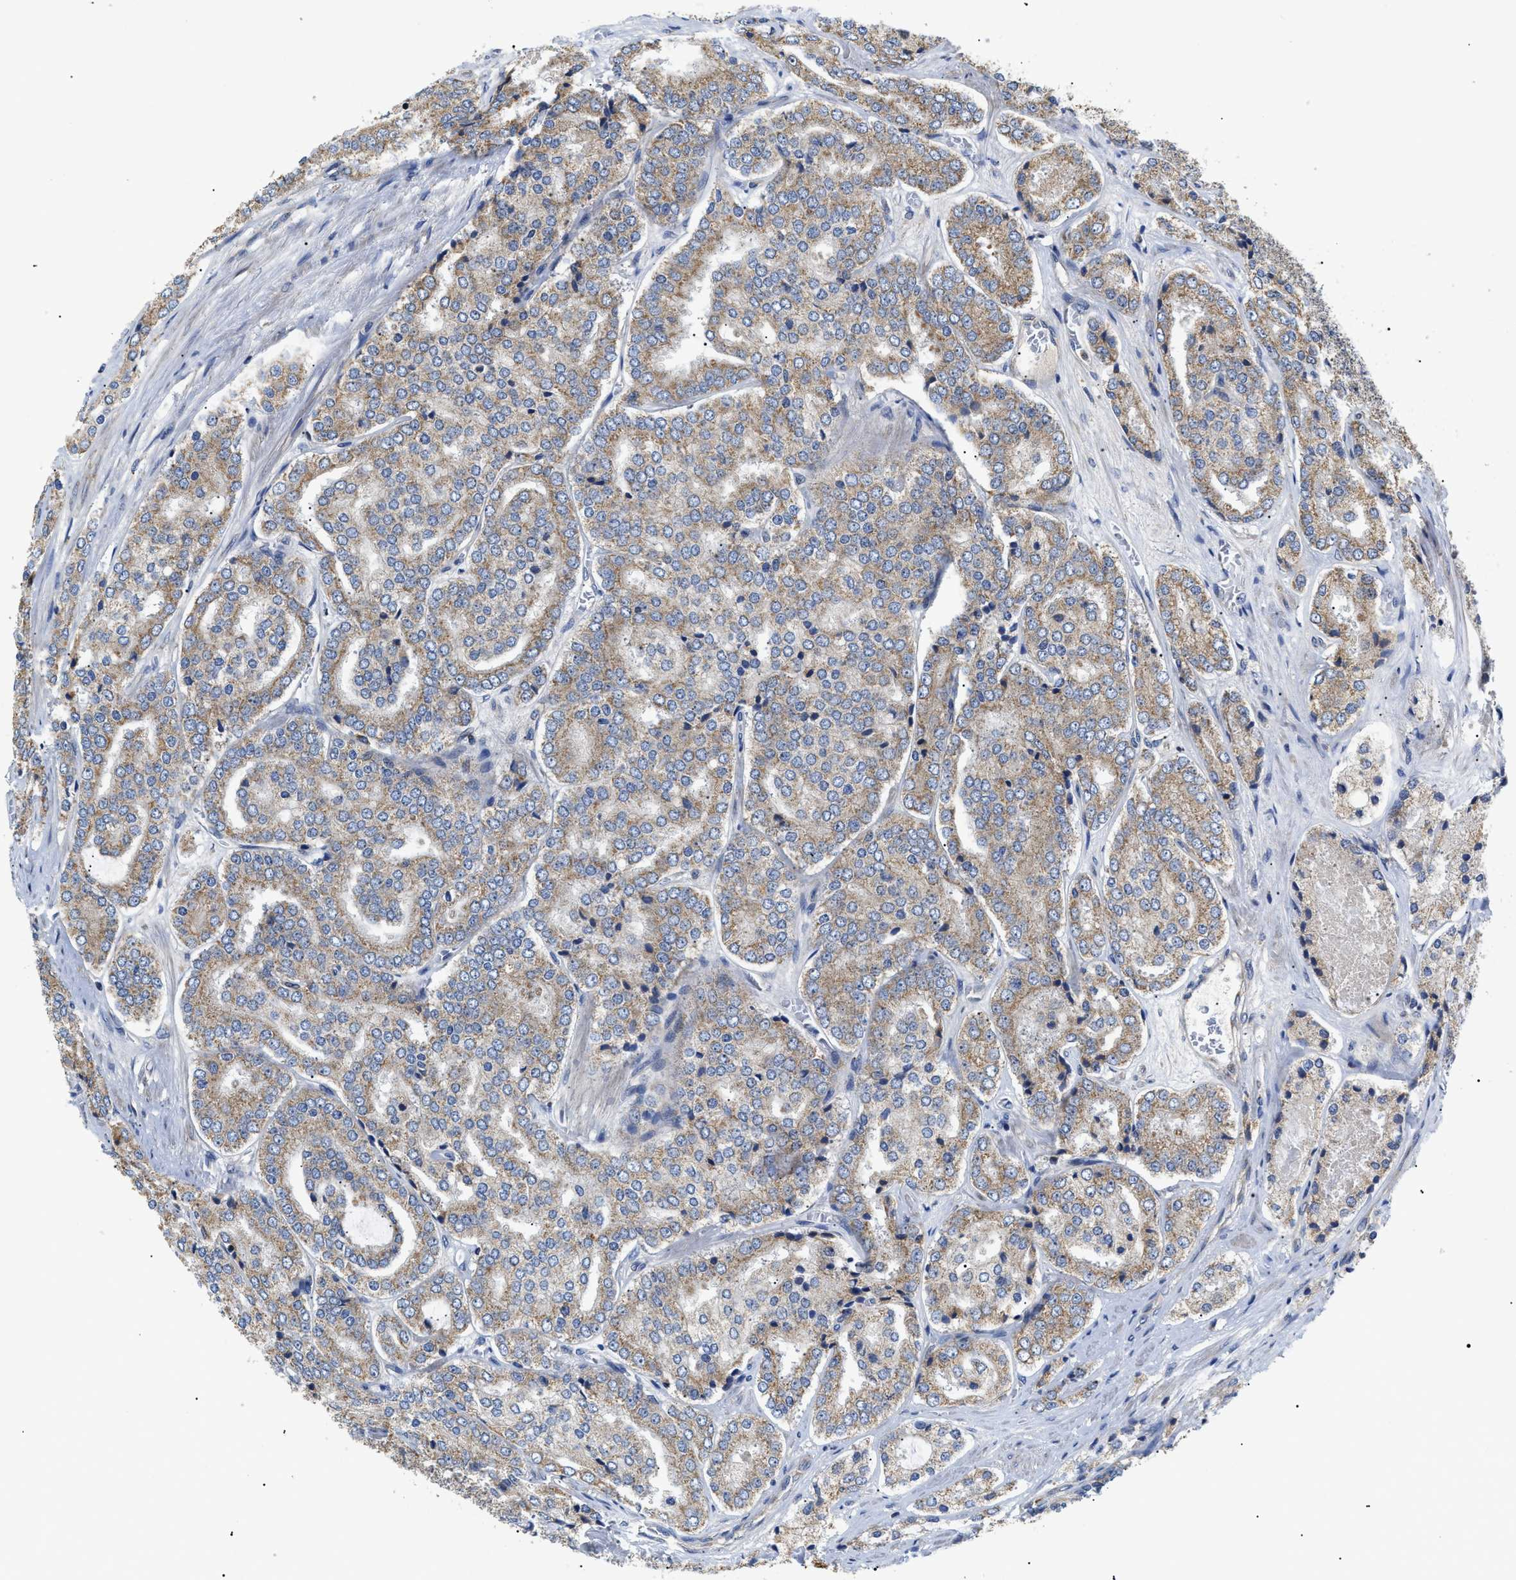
{"staining": {"intensity": "weak", "quantity": ">75%", "location": "cytoplasmic/membranous"}, "tissue": "prostate cancer", "cell_type": "Tumor cells", "image_type": "cancer", "snomed": [{"axis": "morphology", "description": "Adenocarcinoma, High grade"}, {"axis": "topography", "description": "Prostate"}], "caption": "A low amount of weak cytoplasmic/membranous staining is present in approximately >75% of tumor cells in prostate cancer (high-grade adenocarcinoma) tissue.", "gene": "ZBTB11", "patient": {"sex": "male", "age": 65}}